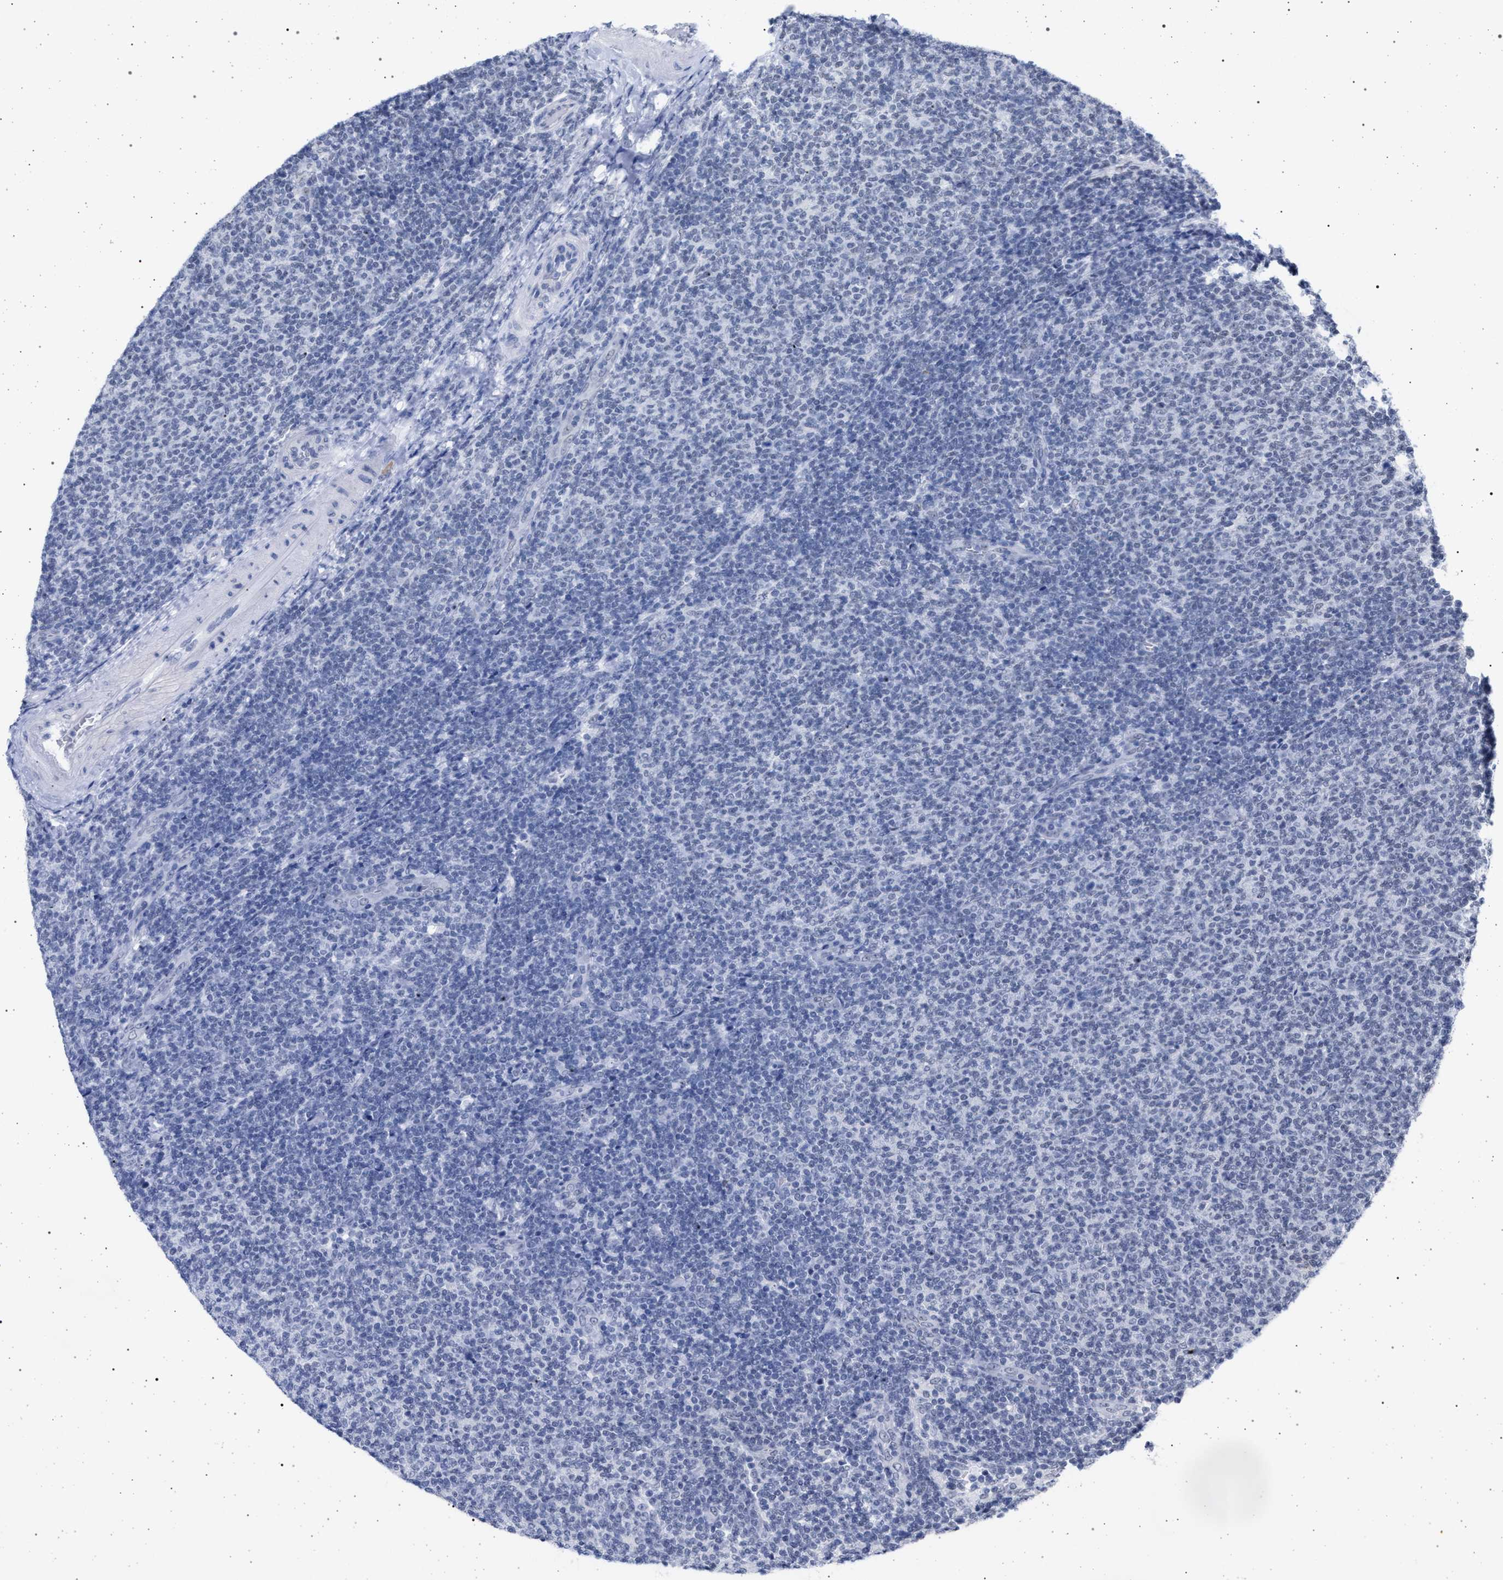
{"staining": {"intensity": "negative", "quantity": "none", "location": "none"}, "tissue": "lymphoma", "cell_type": "Tumor cells", "image_type": "cancer", "snomed": [{"axis": "morphology", "description": "Malignant lymphoma, non-Hodgkin's type, Low grade"}, {"axis": "topography", "description": "Lymph node"}], "caption": "IHC image of lymphoma stained for a protein (brown), which shows no staining in tumor cells.", "gene": "PHF12", "patient": {"sex": "male", "age": 66}}